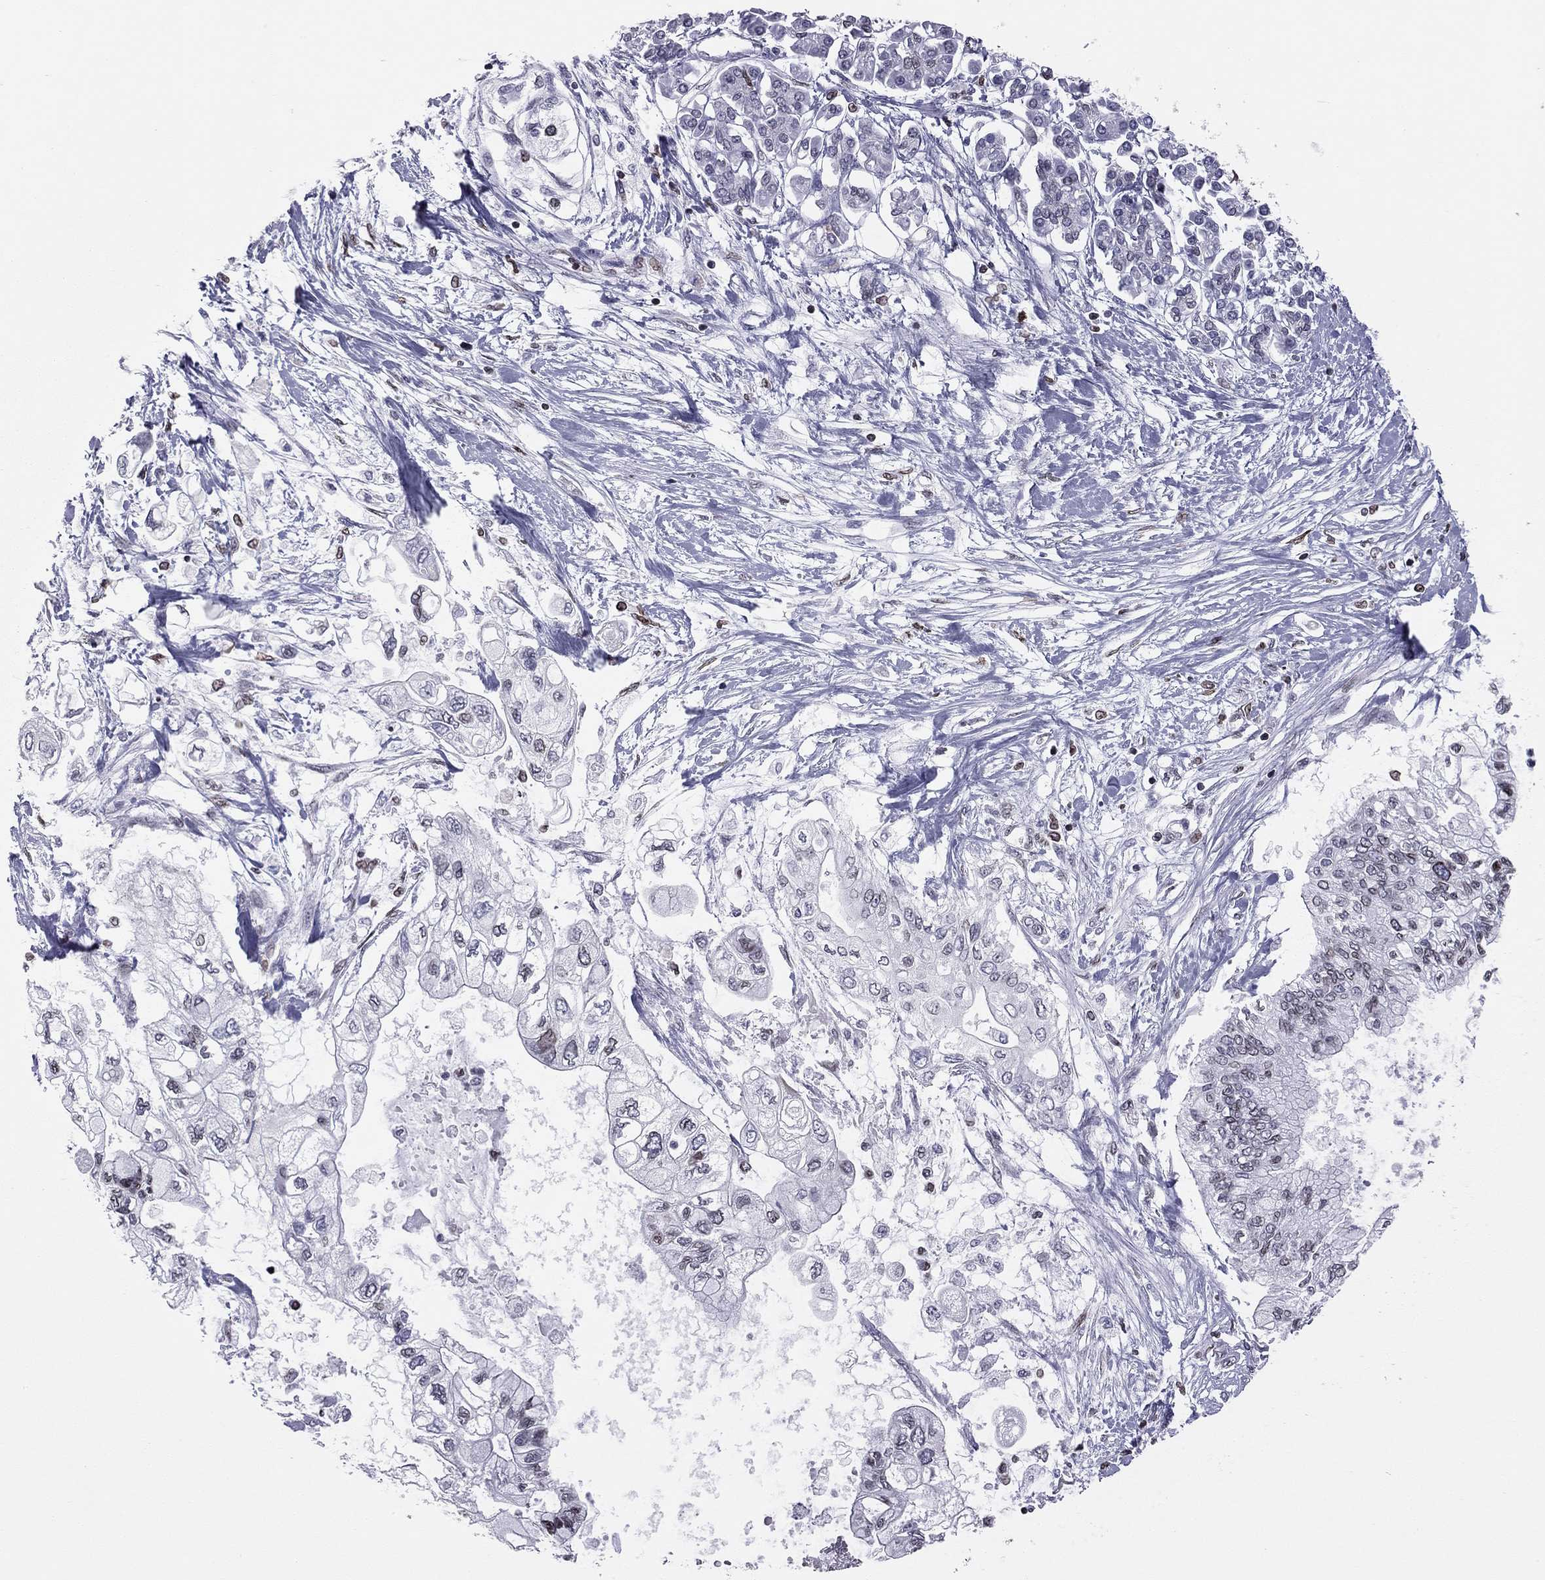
{"staining": {"intensity": "negative", "quantity": "none", "location": "none"}, "tissue": "pancreatic cancer", "cell_type": "Tumor cells", "image_type": "cancer", "snomed": [{"axis": "morphology", "description": "Adenocarcinoma, NOS"}, {"axis": "topography", "description": "Pancreas"}], "caption": "Tumor cells are negative for protein expression in human pancreatic adenocarcinoma.", "gene": "ESPL1", "patient": {"sex": "female", "age": 77}}